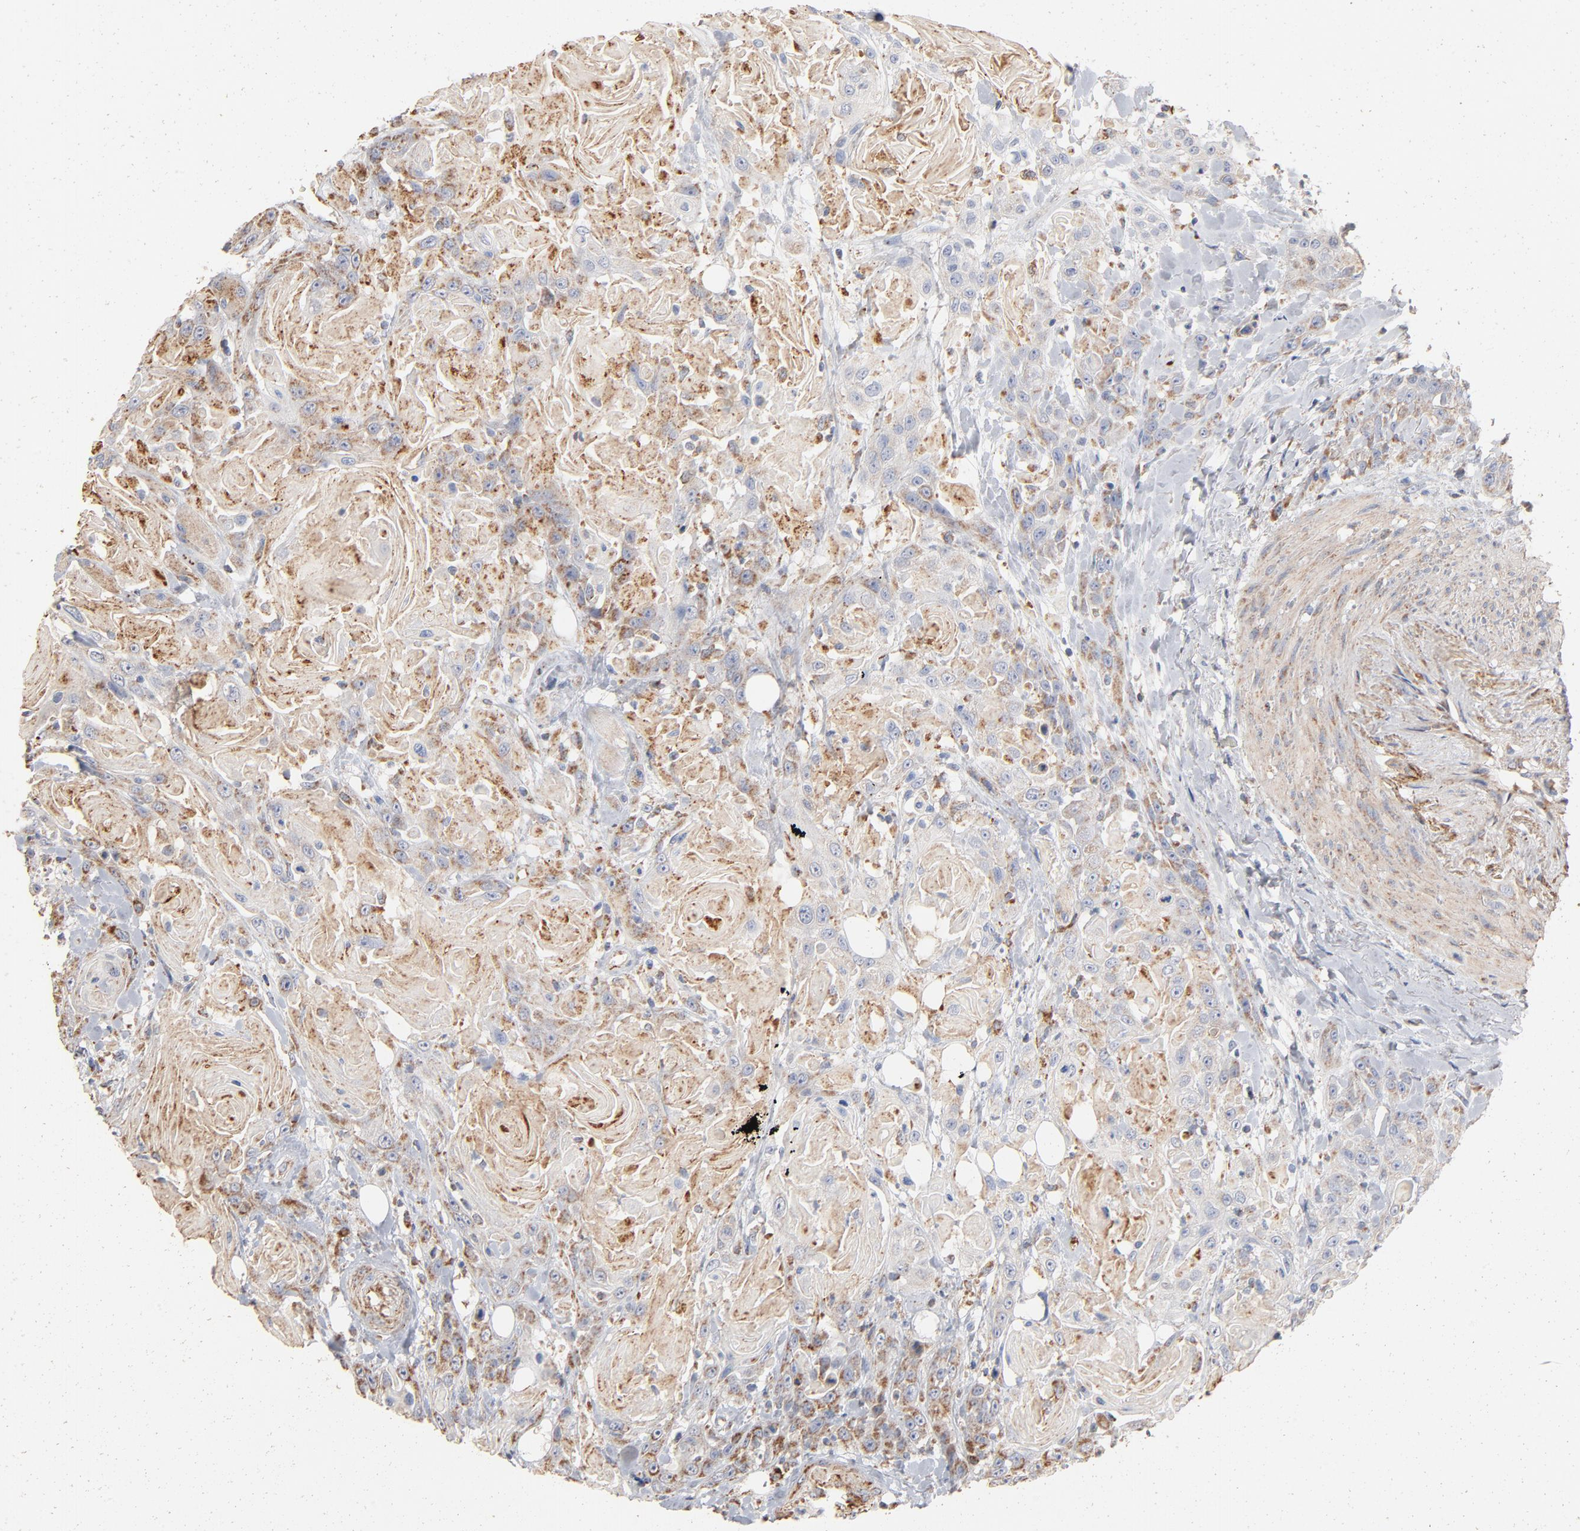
{"staining": {"intensity": "moderate", "quantity": ">75%", "location": "cytoplasmic/membranous"}, "tissue": "head and neck cancer", "cell_type": "Tumor cells", "image_type": "cancer", "snomed": [{"axis": "morphology", "description": "Squamous cell carcinoma, NOS"}, {"axis": "topography", "description": "Head-Neck"}], "caption": "A photomicrograph showing moderate cytoplasmic/membranous staining in approximately >75% of tumor cells in squamous cell carcinoma (head and neck), as visualized by brown immunohistochemical staining.", "gene": "UQCRC1", "patient": {"sex": "female", "age": 84}}